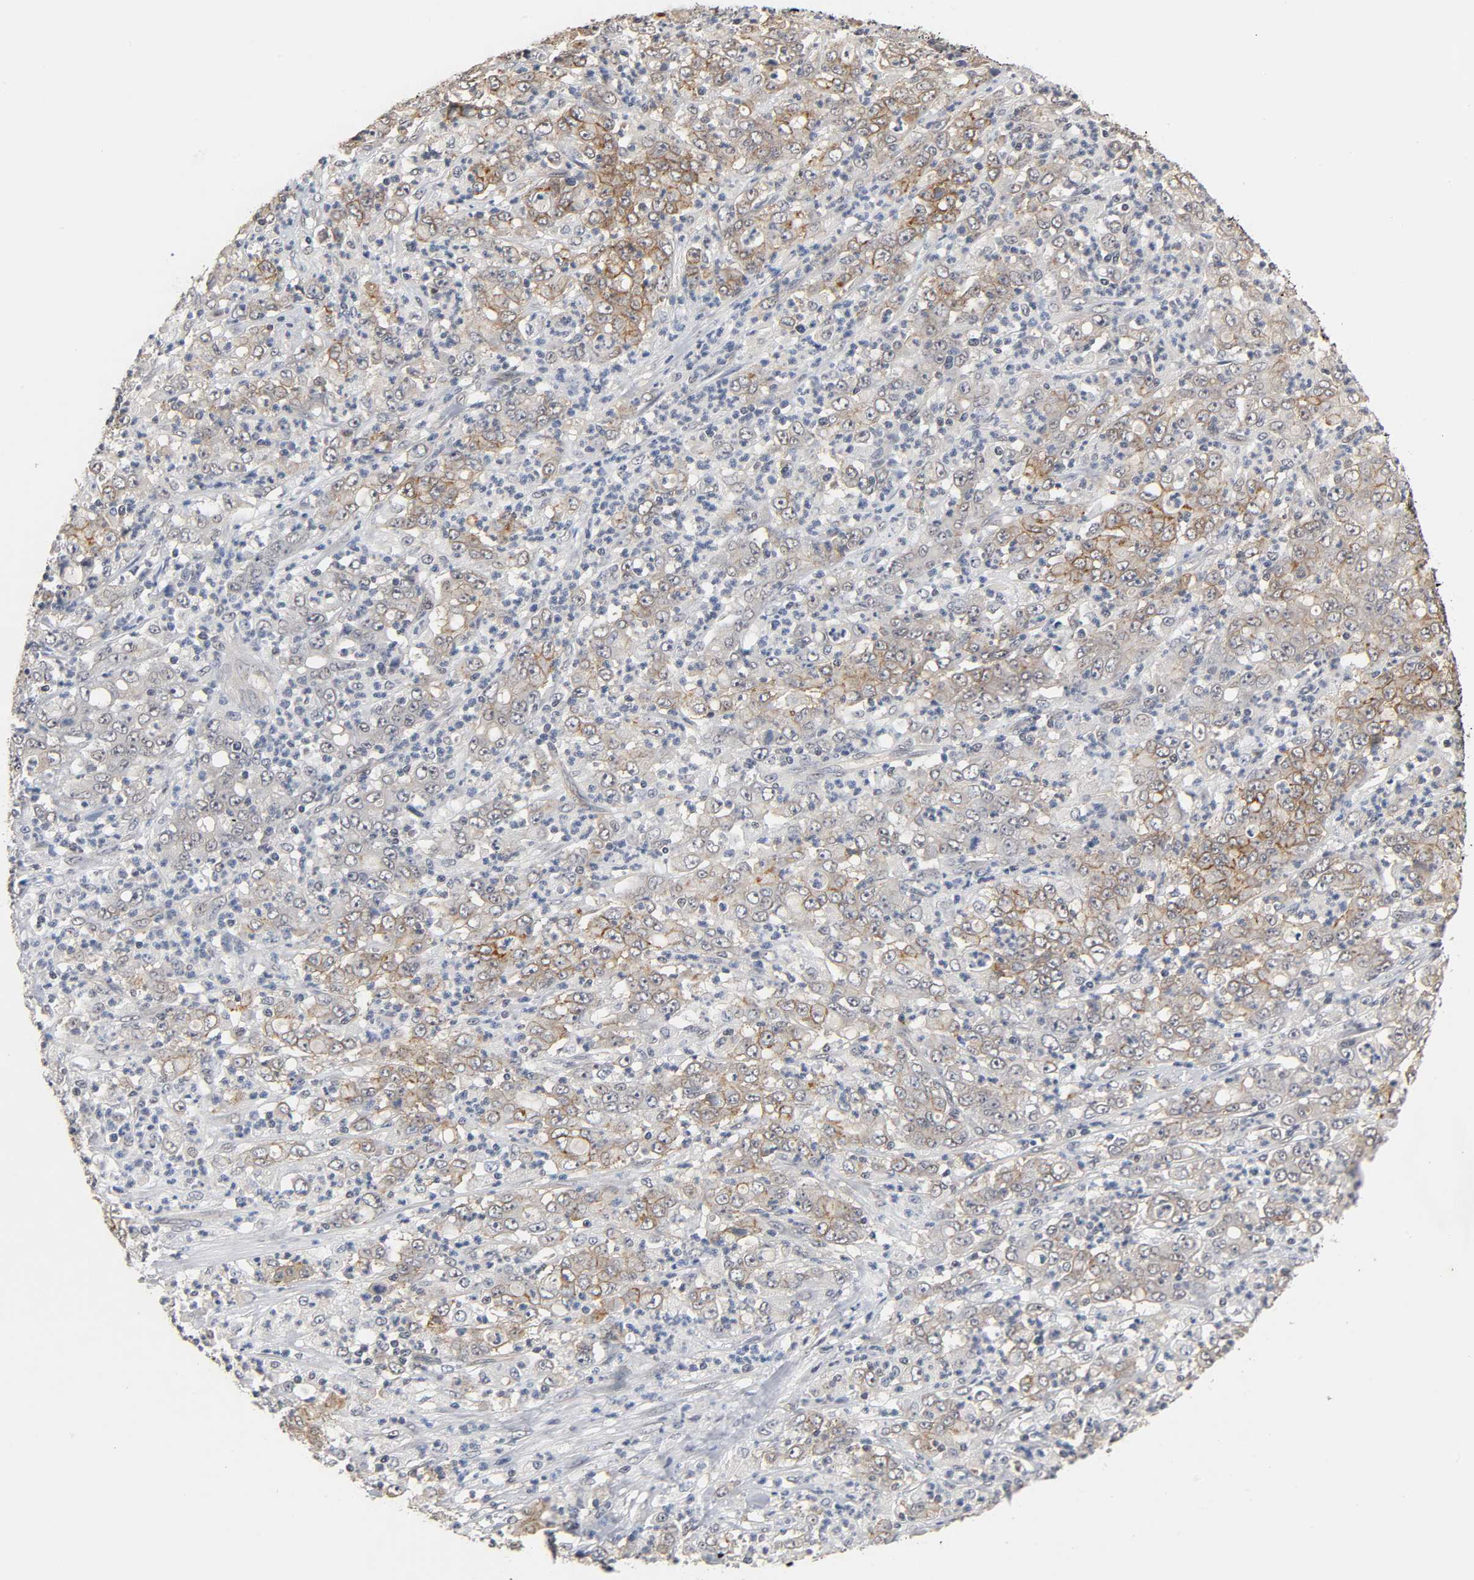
{"staining": {"intensity": "moderate", "quantity": "25%-75%", "location": "cytoplasmic/membranous"}, "tissue": "stomach cancer", "cell_type": "Tumor cells", "image_type": "cancer", "snomed": [{"axis": "morphology", "description": "Adenocarcinoma, NOS"}, {"axis": "topography", "description": "Stomach, lower"}], "caption": "Immunohistochemistry staining of adenocarcinoma (stomach), which demonstrates medium levels of moderate cytoplasmic/membranous staining in about 25%-75% of tumor cells indicating moderate cytoplasmic/membranous protein positivity. The staining was performed using DAB (3,3'-diaminobenzidine) (brown) for protein detection and nuclei were counterstained in hematoxylin (blue).", "gene": "HTR1E", "patient": {"sex": "female", "age": 71}}